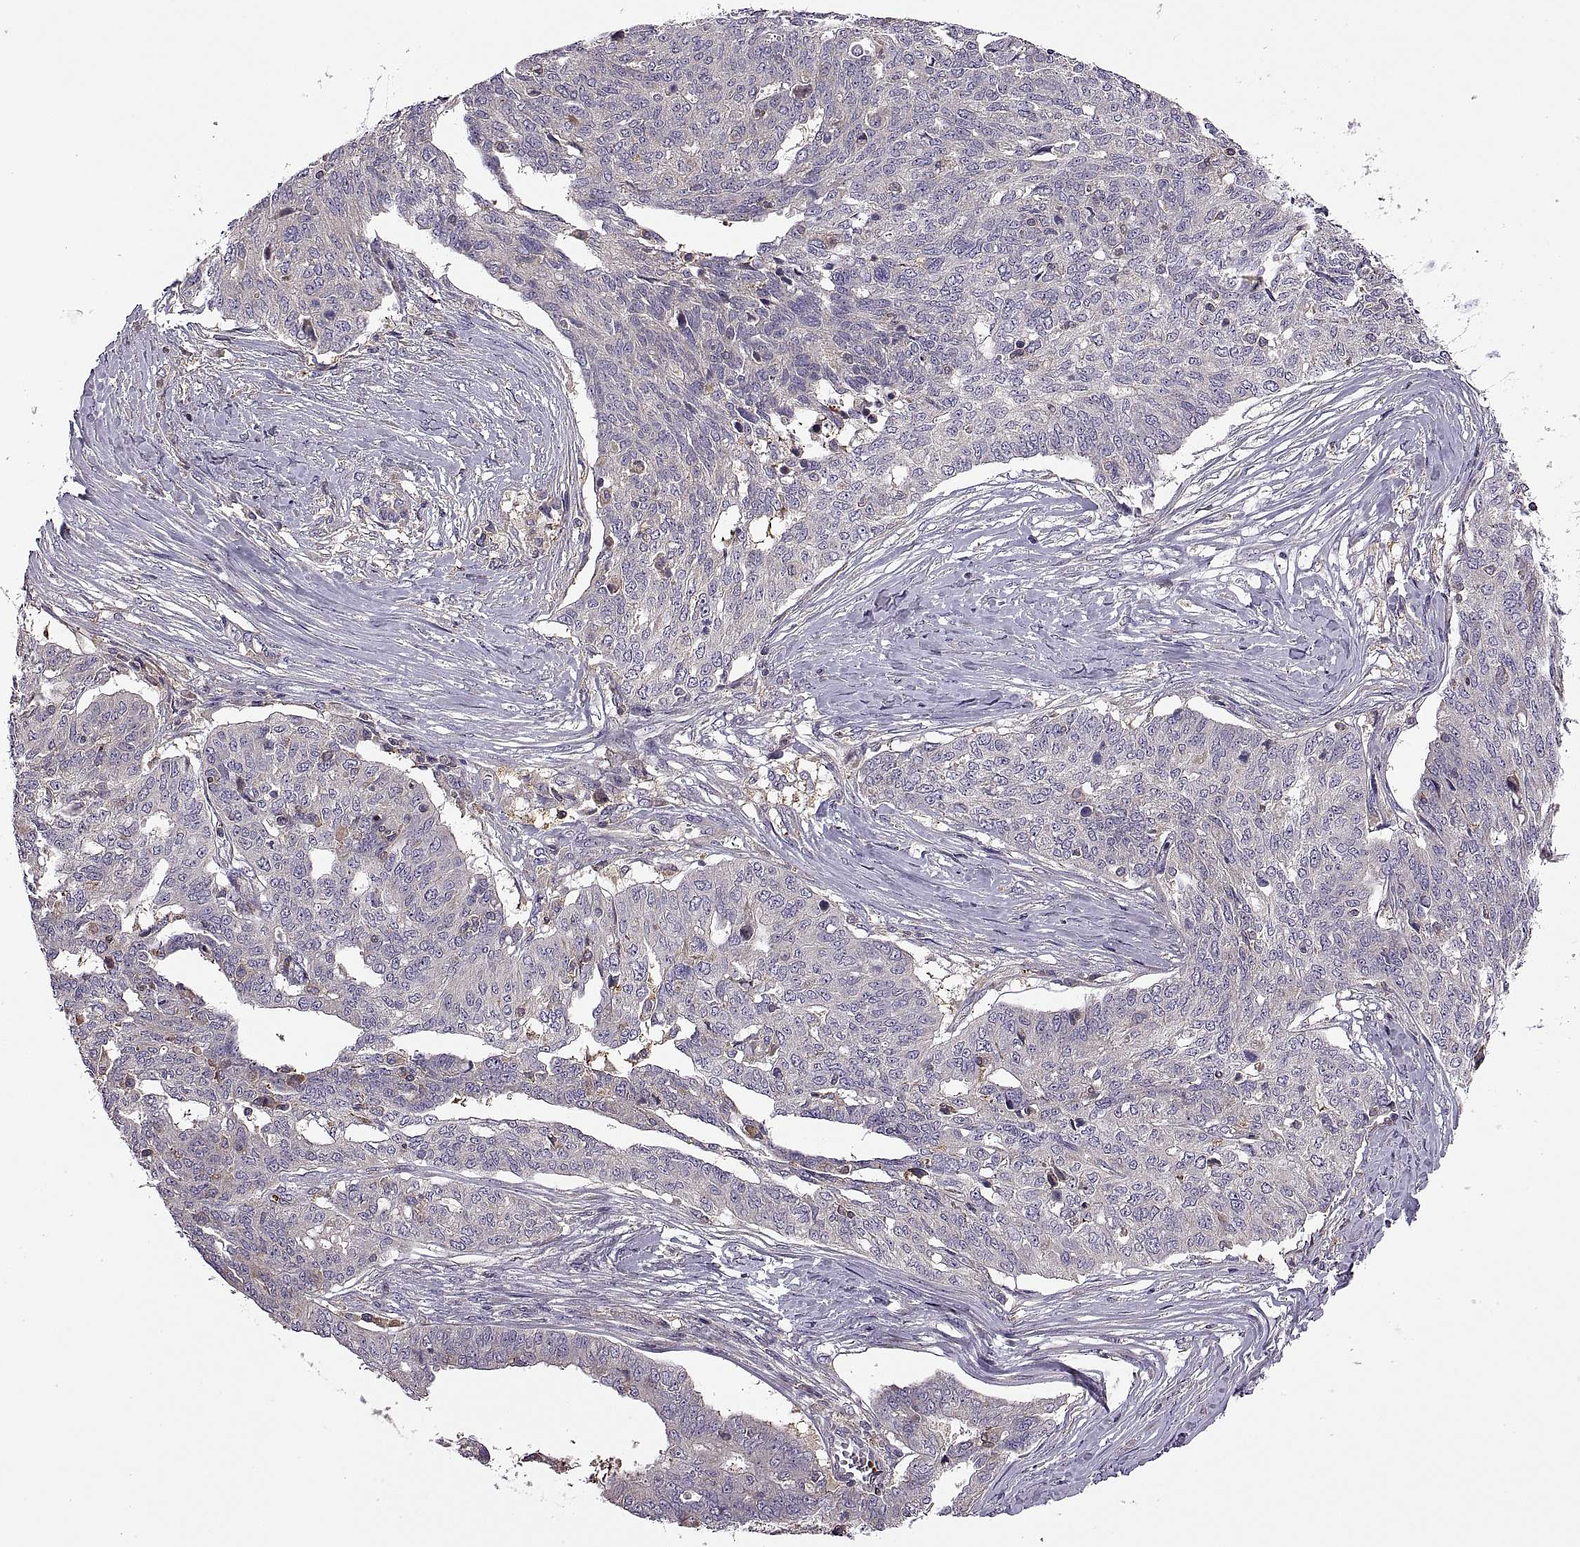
{"staining": {"intensity": "negative", "quantity": "none", "location": "none"}, "tissue": "ovarian cancer", "cell_type": "Tumor cells", "image_type": "cancer", "snomed": [{"axis": "morphology", "description": "Cystadenocarcinoma, serous, NOS"}, {"axis": "topography", "description": "Ovary"}], "caption": "Image shows no protein positivity in tumor cells of ovarian serous cystadenocarcinoma tissue. (Brightfield microscopy of DAB immunohistochemistry at high magnification).", "gene": "SPATA32", "patient": {"sex": "female", "age": 67}}